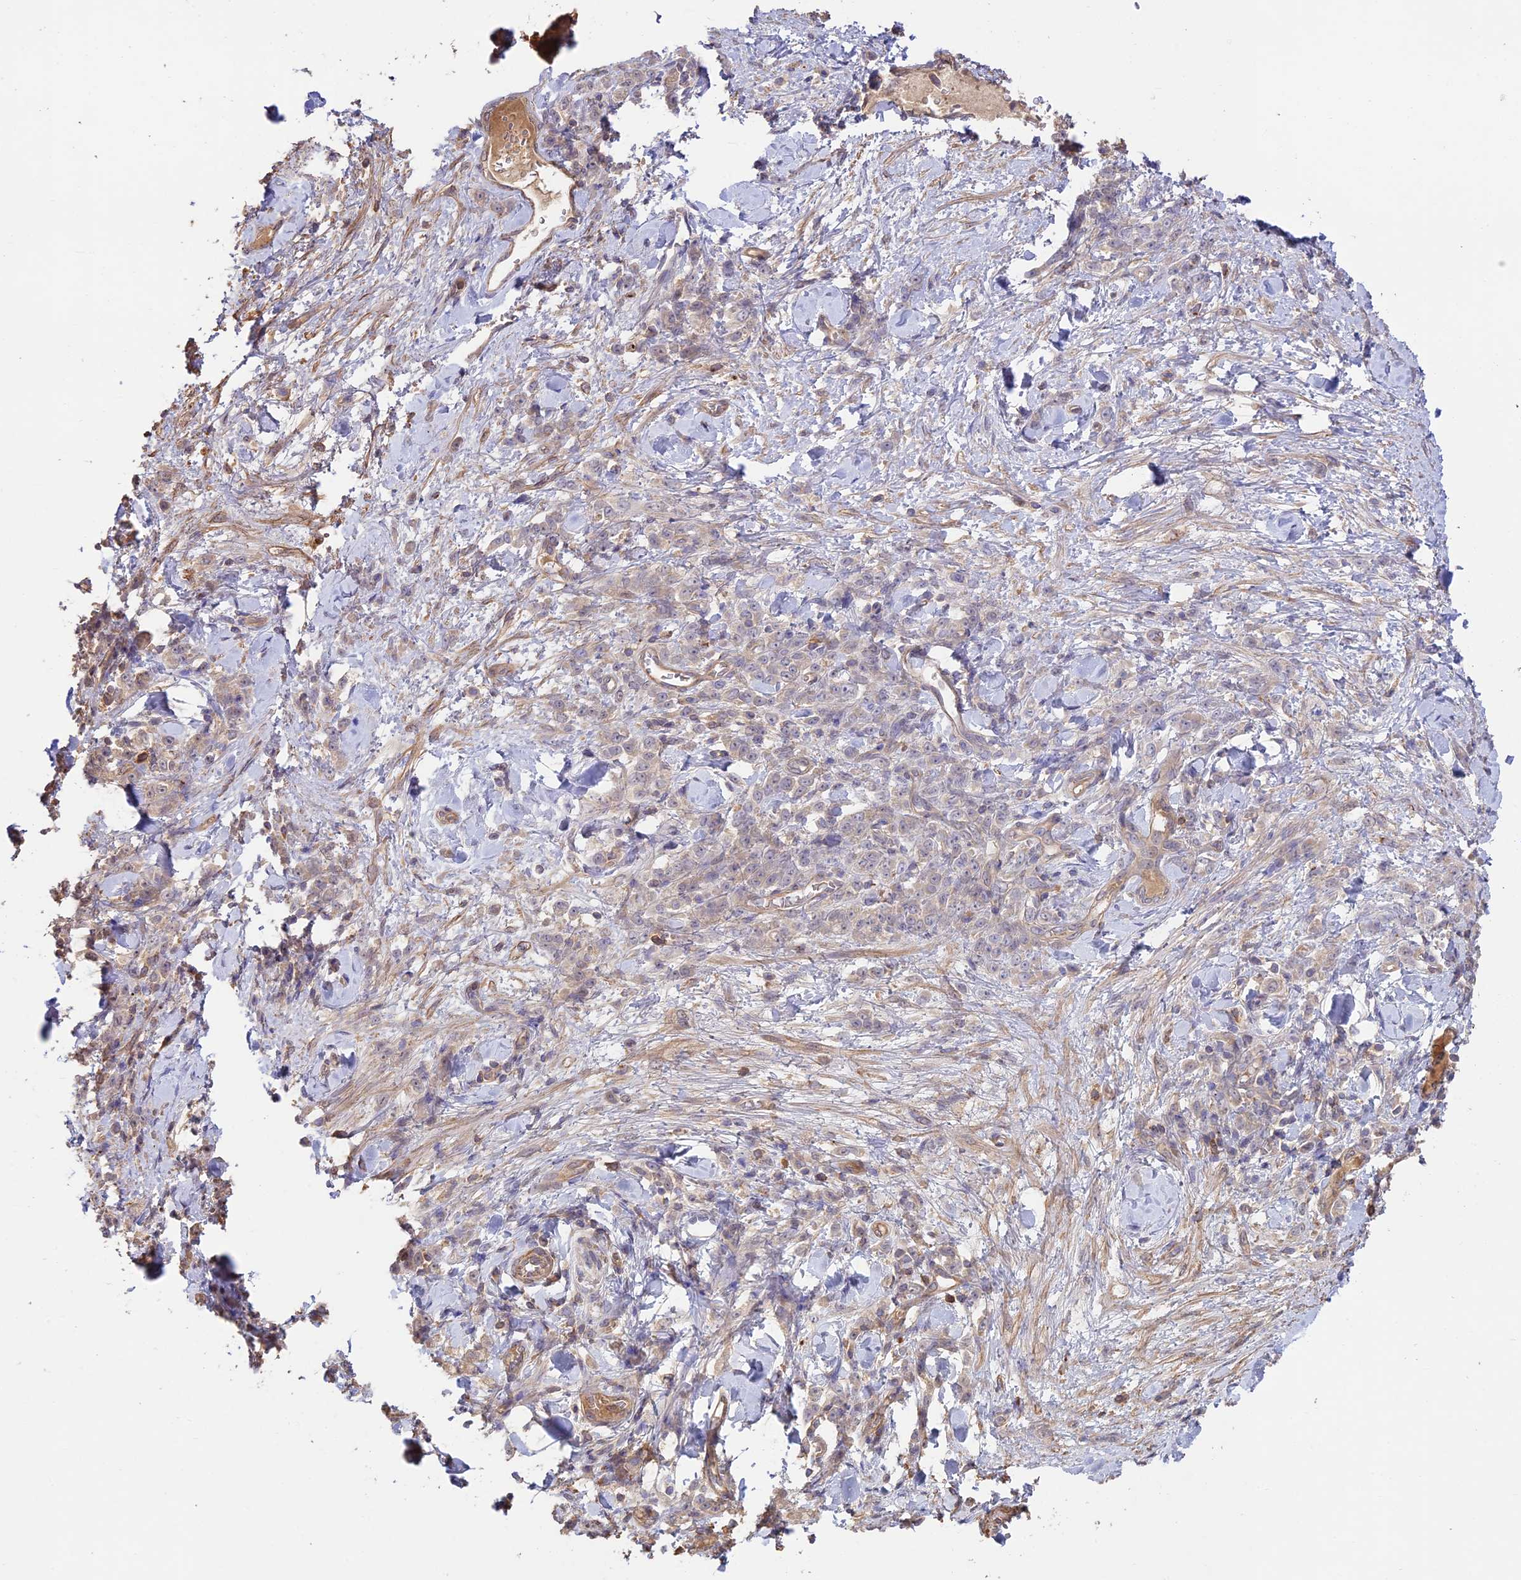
{"staining": {"intensity": "negative", "quantity": "none", "location": "none"}, "tissue": "stomach cancer", "cell_type": "Tumor cells", "image_type": "cancer", "snomed": [{"axis": "morphology", "description": "Normal tissue, NOS"}, {"axis": "morphology", "description": "Adenocarcinoma, NOS"}, {"axis": "topography", "description": "Stomach"}], "caption": "An IHC image of stomach cancer (adenocarcinoma) is shown. There is no staining in tumor cells of stomach cancer (adenocarcinoma).", "gene": "CLCF1", "patient": {"sex": "male", "age": 82}}